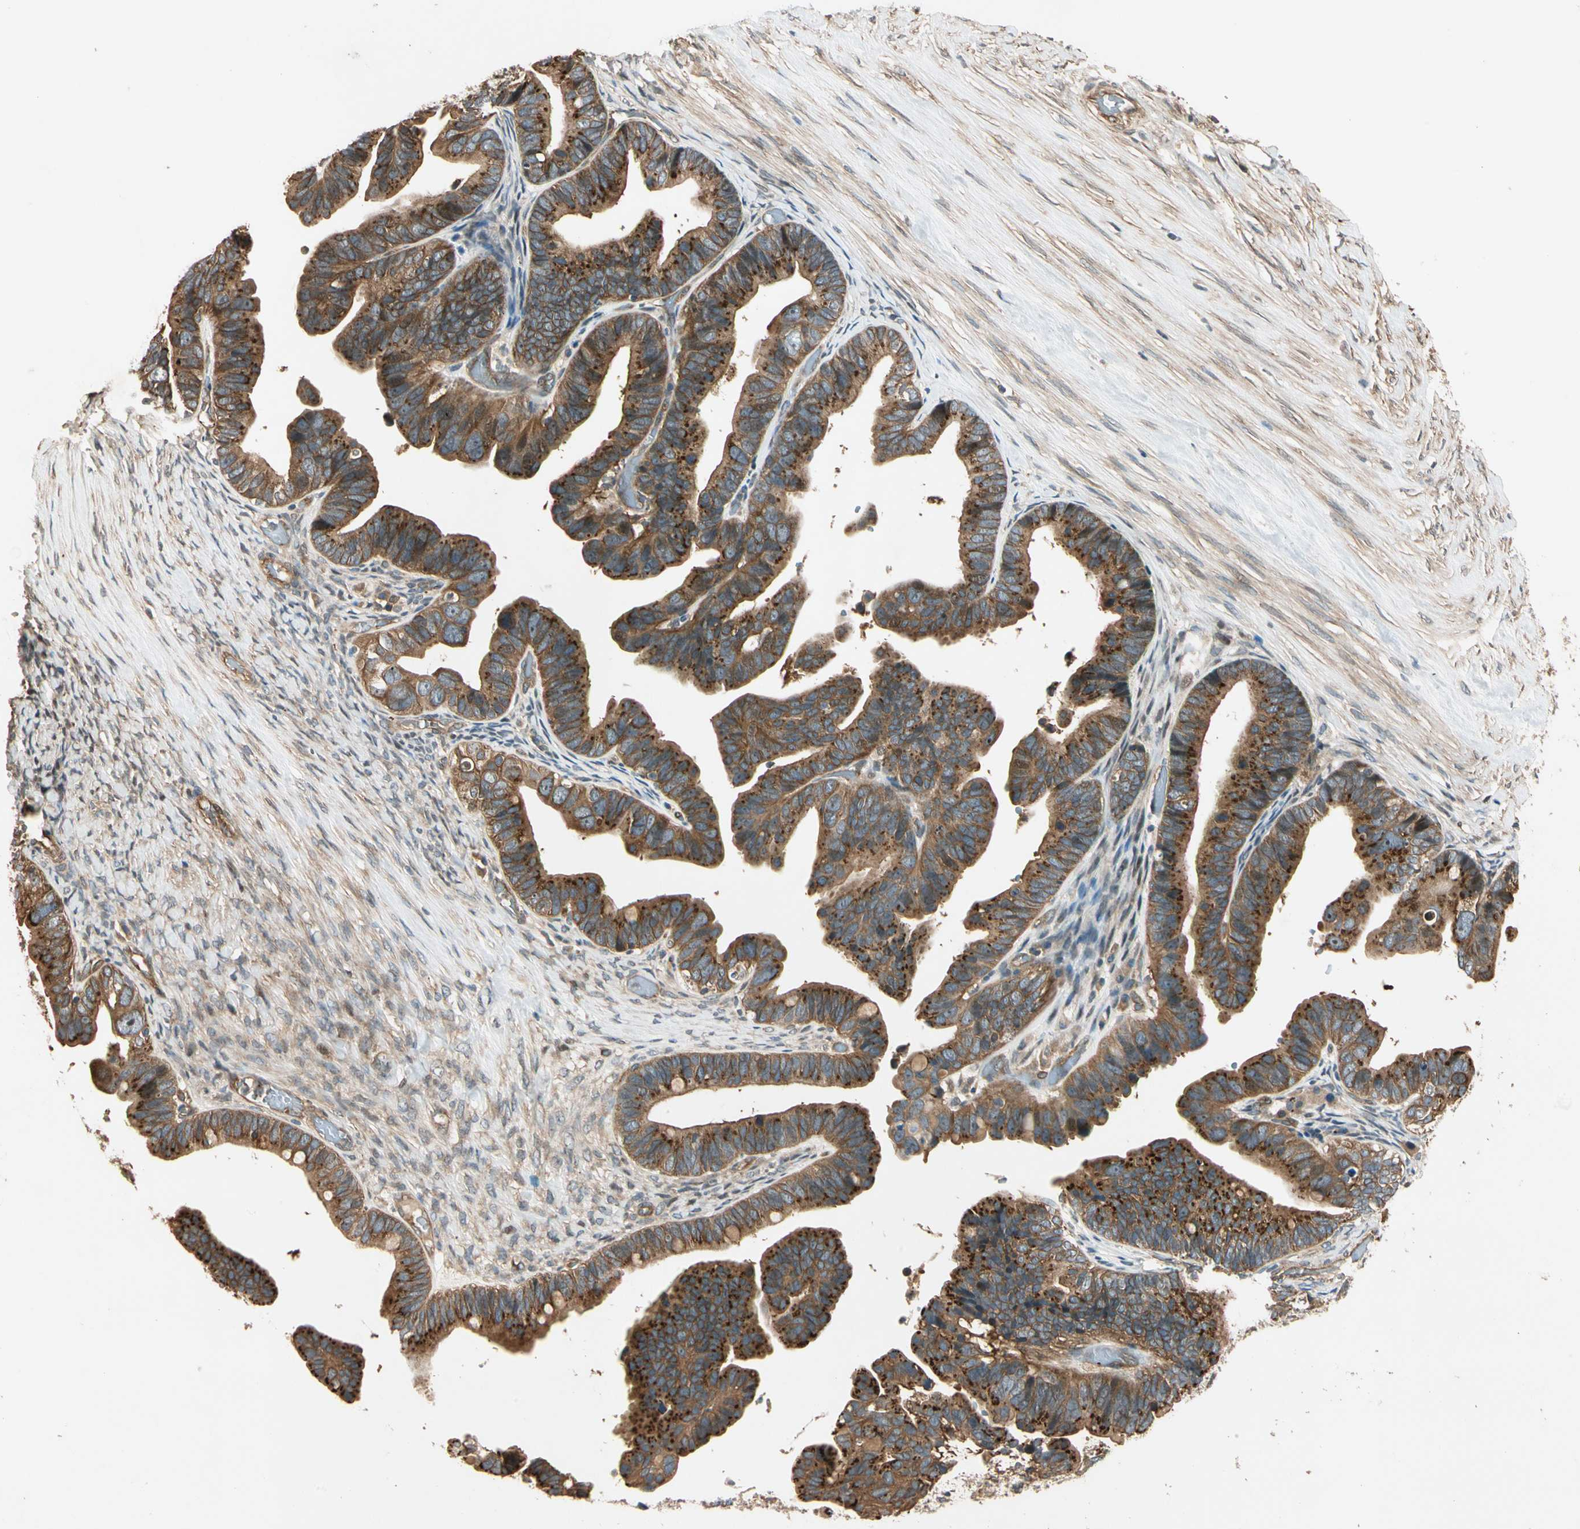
{"staining": {"intensity": "moderate", "quantity": "25%-75%", "location": "cytoplasmic/membranous"}, "tissue": "ovarian cancer", "cell_type": "Tumor cells", "image_type": "cancer", "snomed": [{"axis": "morphology", "description": "Cystadenocarcinoma, serous, NOS"}, {"axis": "topography", "description": "Ovary"}], "caption": "Tumor cells exhibit moderate cytoplasmic/membranous expression in approximately 25%-75% of cells in ovarian cancer (serous cystadenocarcinoma). (Stains: DAB (3,3'-diaminobenzidine) in brown, nuclei in blue, Microscopy: brightfield microscopy at high magnification).", "gene": "ROCK2", "patient": {"sex": "female", "age": 56}}